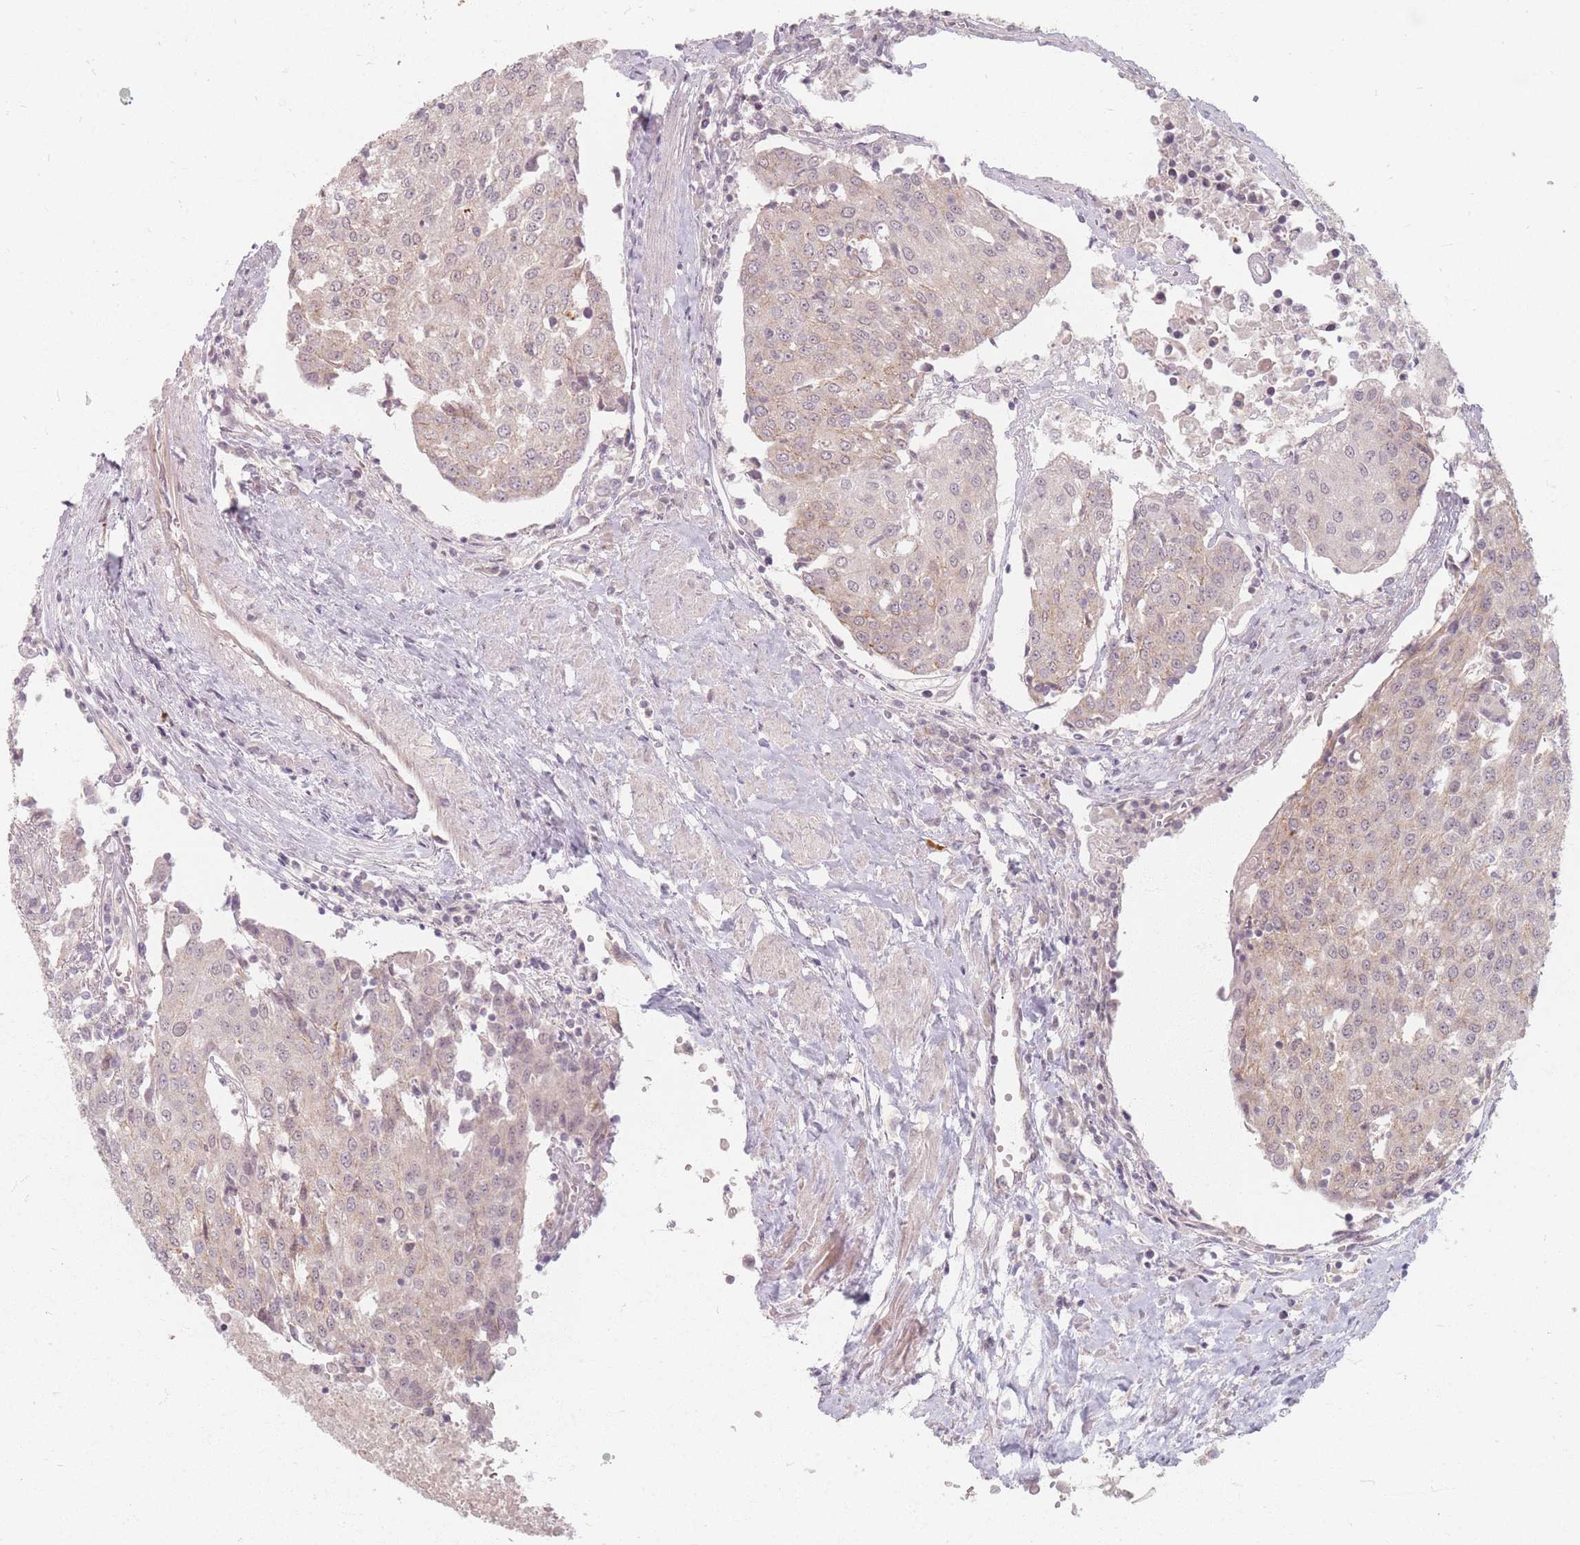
{"staining": {"intensity": "weak", "quantity": "25%-75%", "location": "cytoplasmic/membranous,nuclear"}, "tissue": "urothelial cancer", "cell_type": "Tumor cells", "image_type": "cancer", "snomed": [{"axis": "morphology", "description": "Urothelial carcinoma, High grade"}, {"axis": "topography", "description": "Urinary bladder"}], "caption": "This image displays immunohistochemistry staining of urothelial carcinoma (high-grade), with low weak cytoplasmic/membranous and nuclear positivity in approximately 25%-75% of tumor cells.", "gene": "GABRA6", "patient": {"sex": "female", "age": 85}}